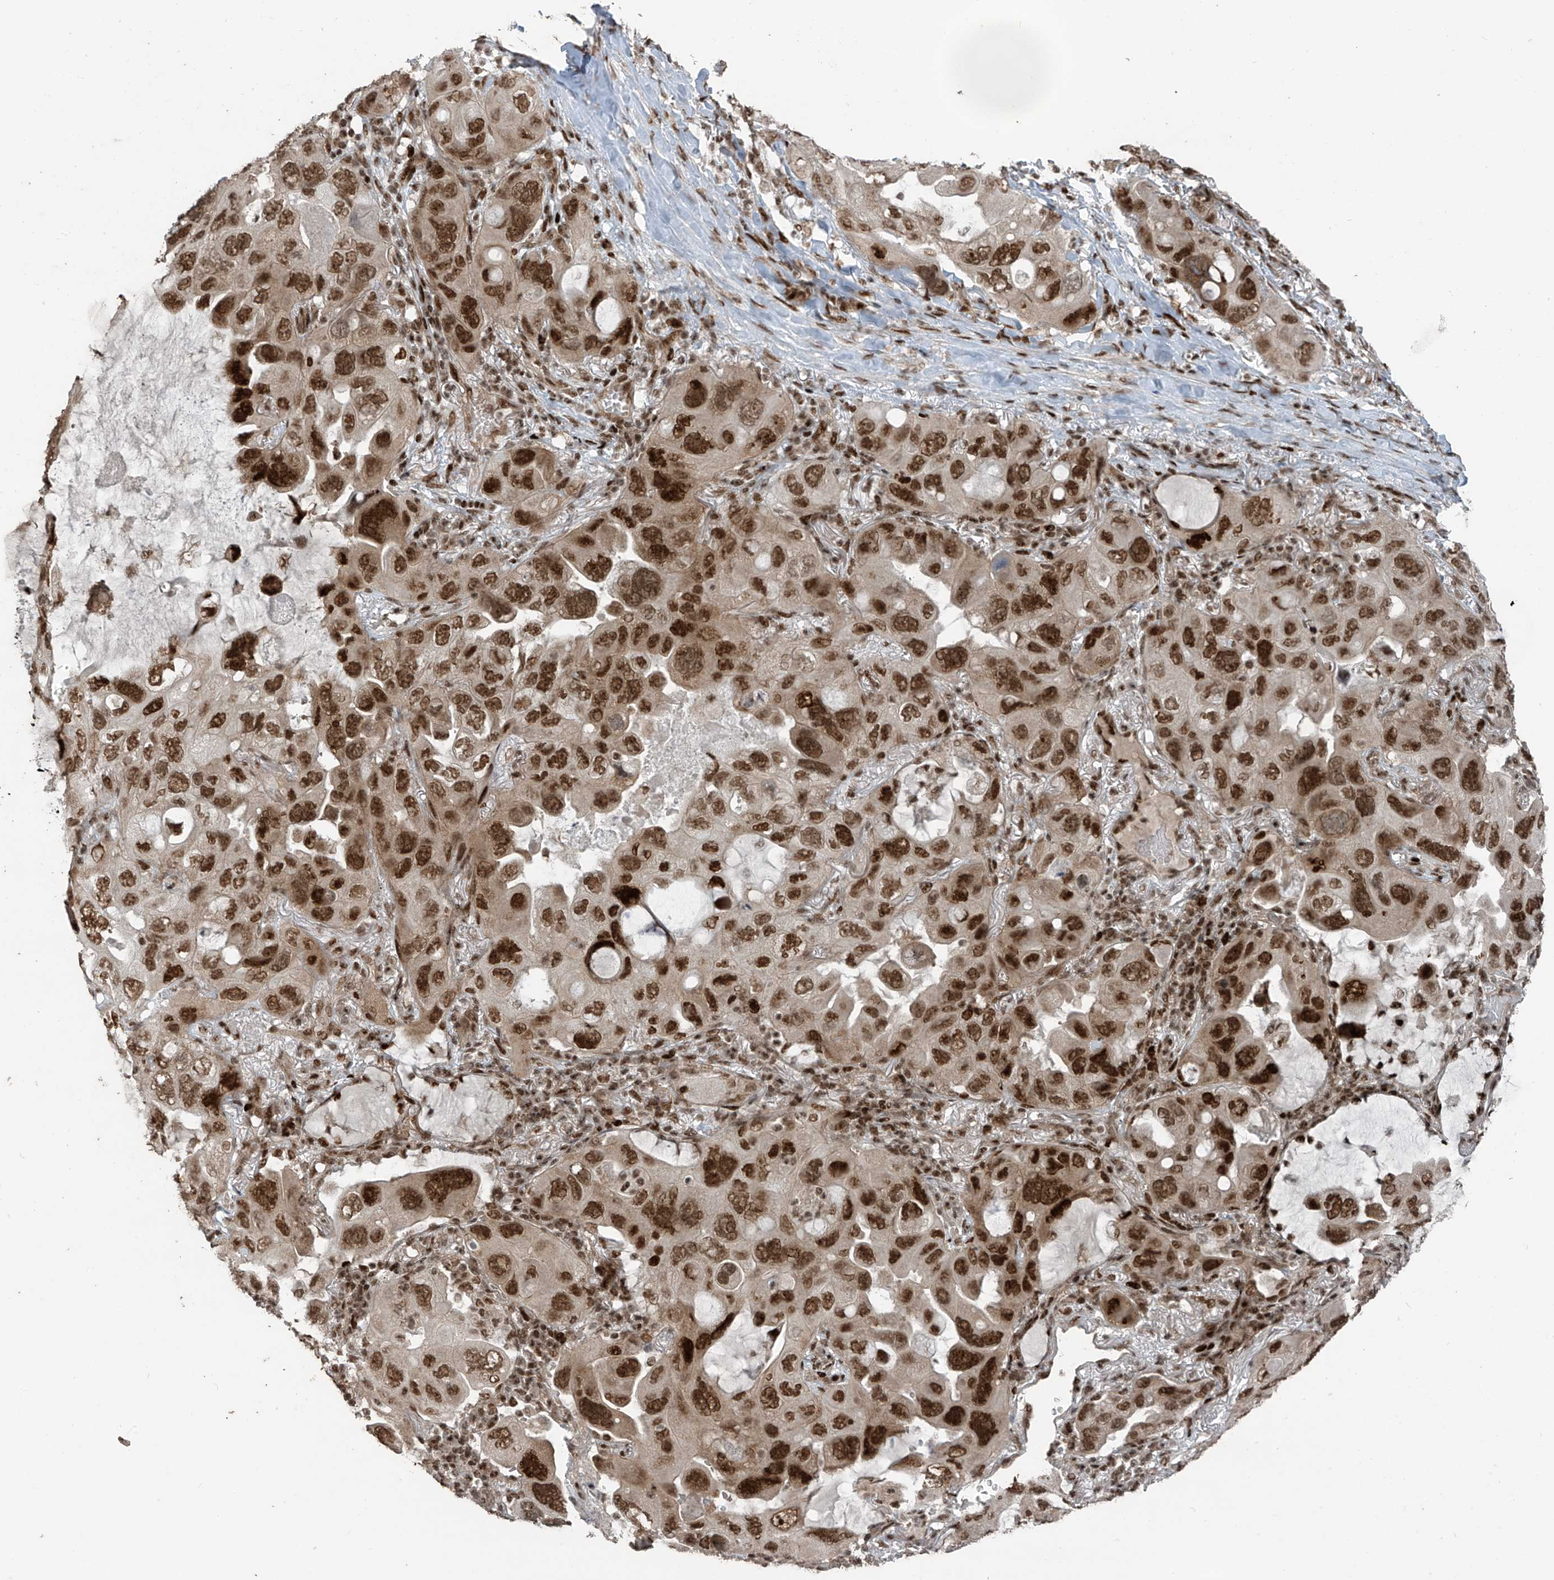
{"staining": {"intensity": "strong", "quantity": ">75%", "location": "nuclear"}, "tissue": "lung cancer", "cell_type": "Tumor cells", "image_type": "cancer", "snomed": [{"axis": "morphology", "description": "Squamous cell carcinoma, NOS"}, {"axis": "topography", "description": "Lung"}], "caption": "Immunohistochemistry micrograph of human squamous cell carcinoma (lung) stained for a protein (brown), which exhibits high levels of strong nuclear staining in about >75% of tumor cells.", "gene": "PCNP", "patient": {"sex": "female", "age": 73}}